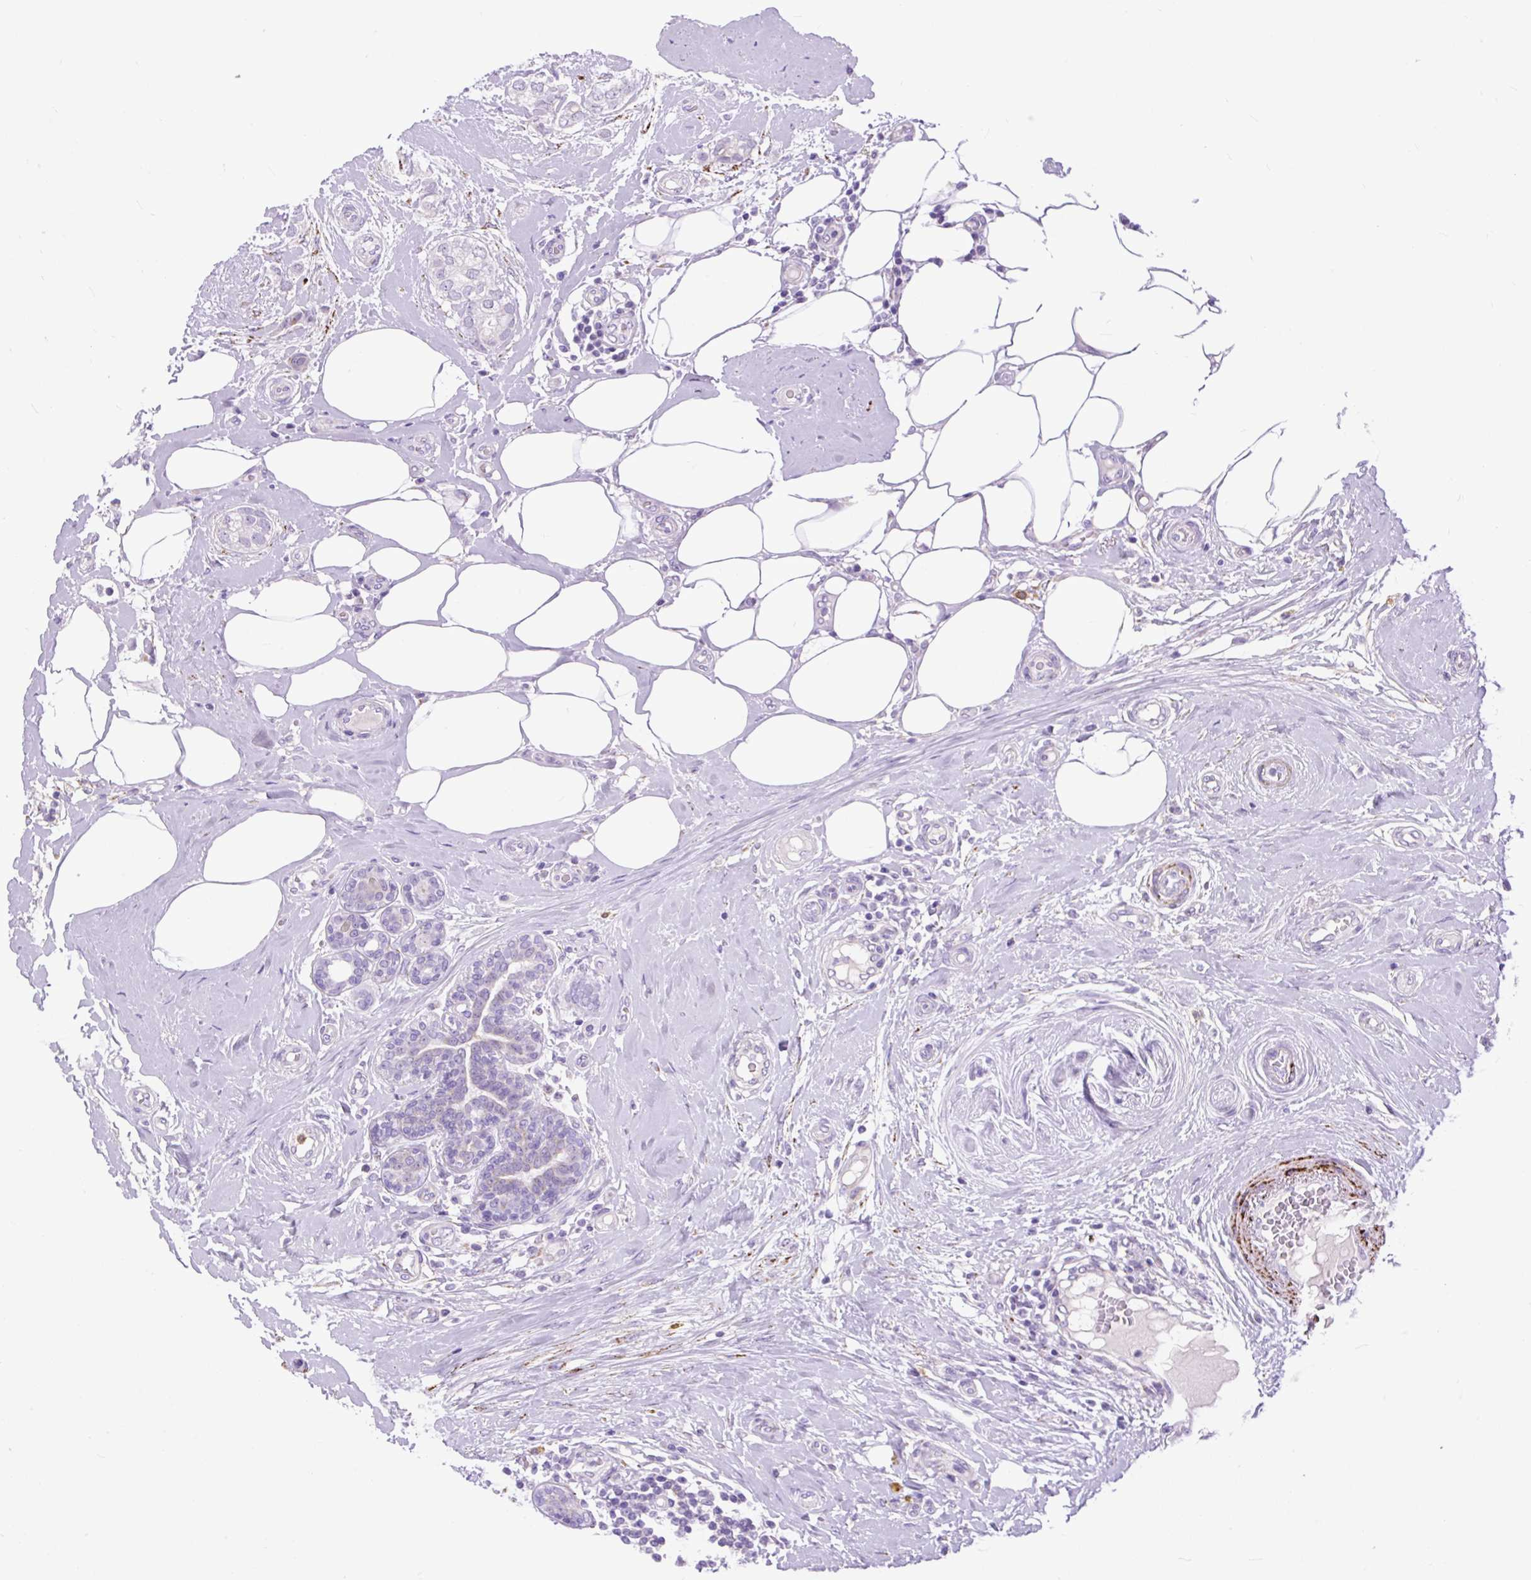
{"staining": {"intensity": "negative", "quantity": "none", "location": "none"}, "tissue": "breast cancer", "cell_type": "Tumor cells", "image_type": "cancer", "snomed": [{"axis": "morphology", "description": "Duct carcinoma"}, {"axis": "topography", "description": "Breast"}], "caption": "Immunohistochemistry of breast infiltrating ductal carcinoma displays no staining in tumor cells.", "gene": "ZNF256", "patient": {"sex": "female", "age": 73}}